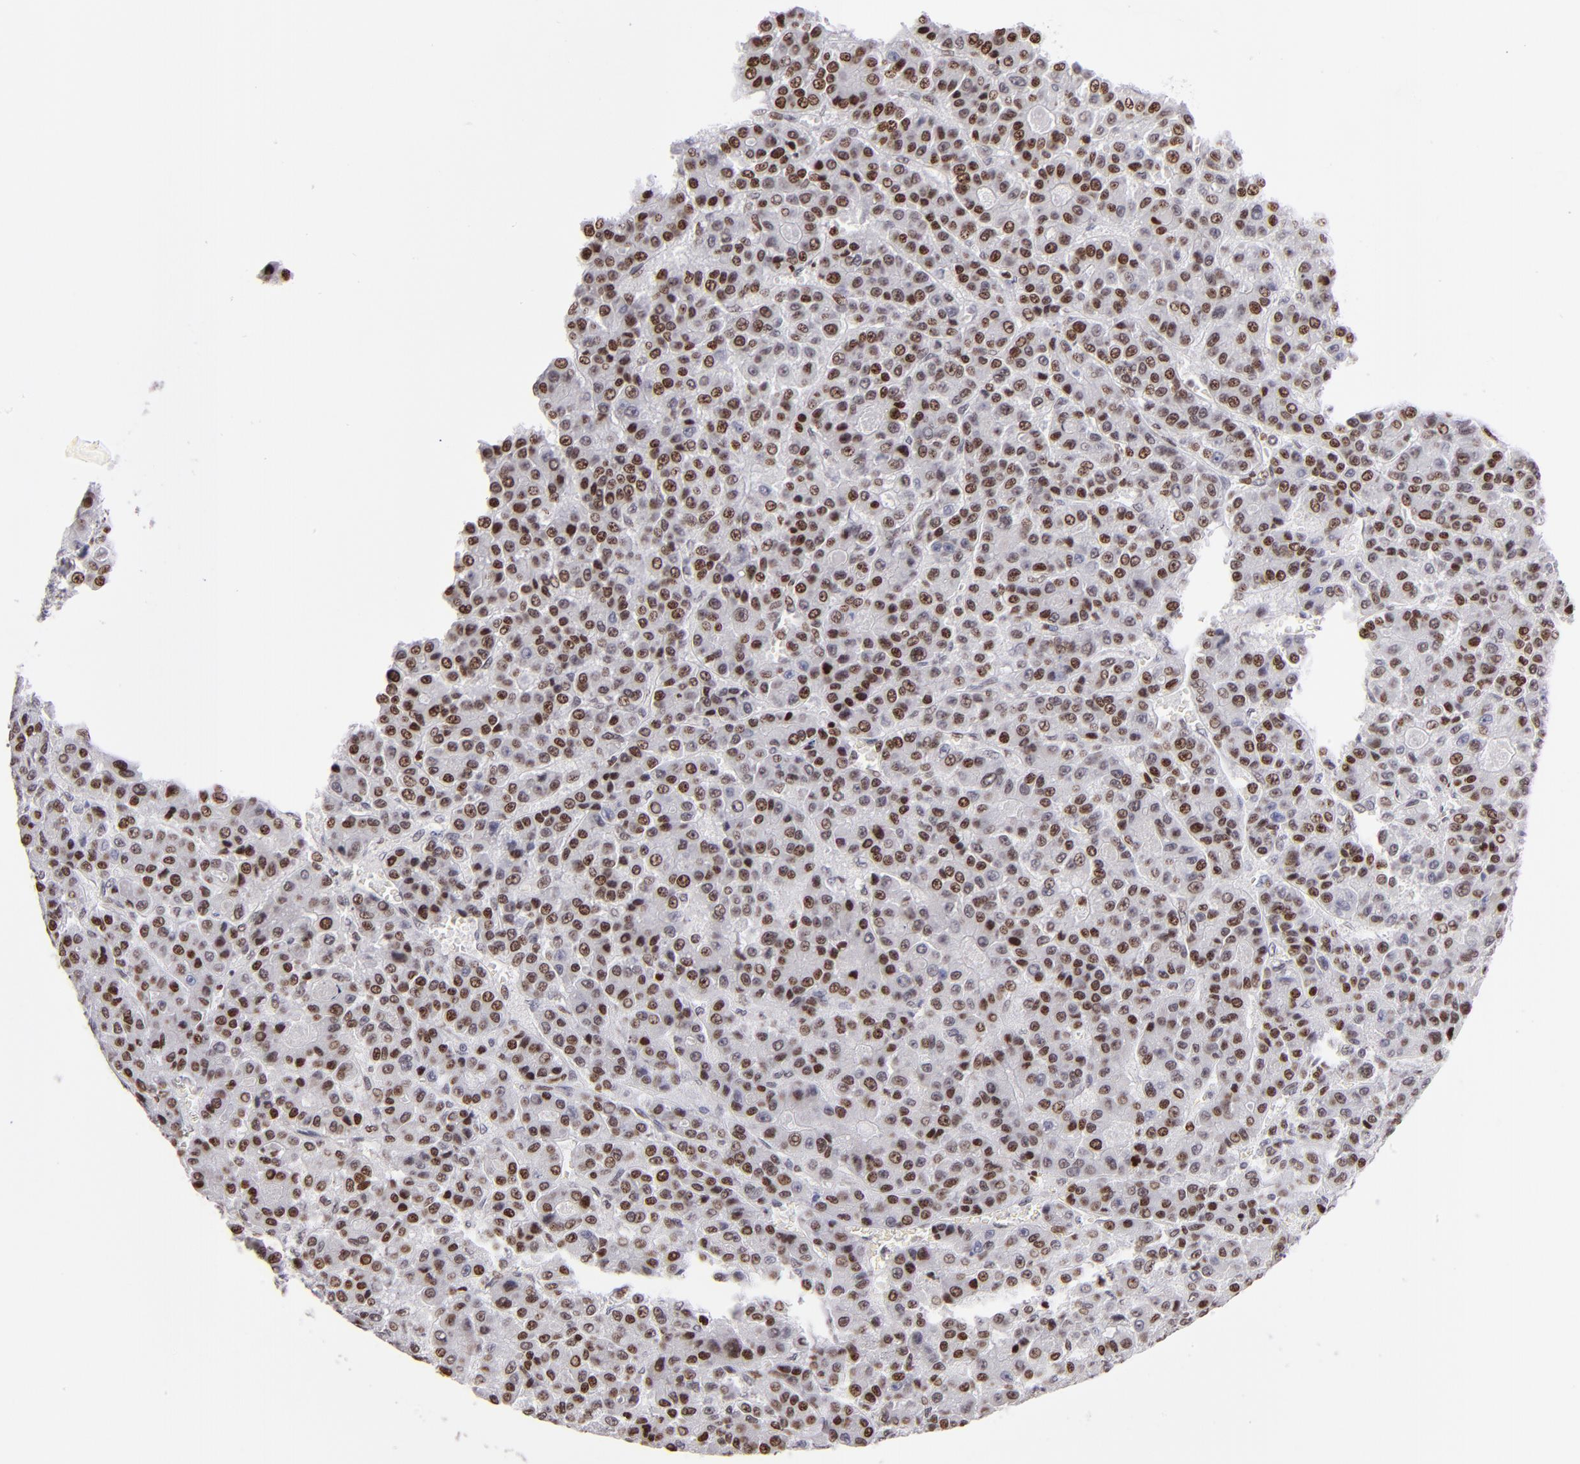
{"staining": {"intensity": "strong", "quantity": ">75%", "location": "nuclear"}, "tissue": "liver cancer", "cell_type": "Tumor cells", "image_type": "cancer", "snomed": [{"axis": "morphology", "description": "Carcinoma, Hepatocellular, NOS"}, {"axis": "topography", "description": "Liver"}], "caption": "Immunohistochemical staining of human liver cancer (hepatocellular carcinoma) exhibits high levels of strong nuclear protein positivity in approximately >75% of tumor cells. The protein is shown in brown color, while the nuclei are stained blue.", "gene": "POLA1", "patient": {"sex": "male", "age": 70}}